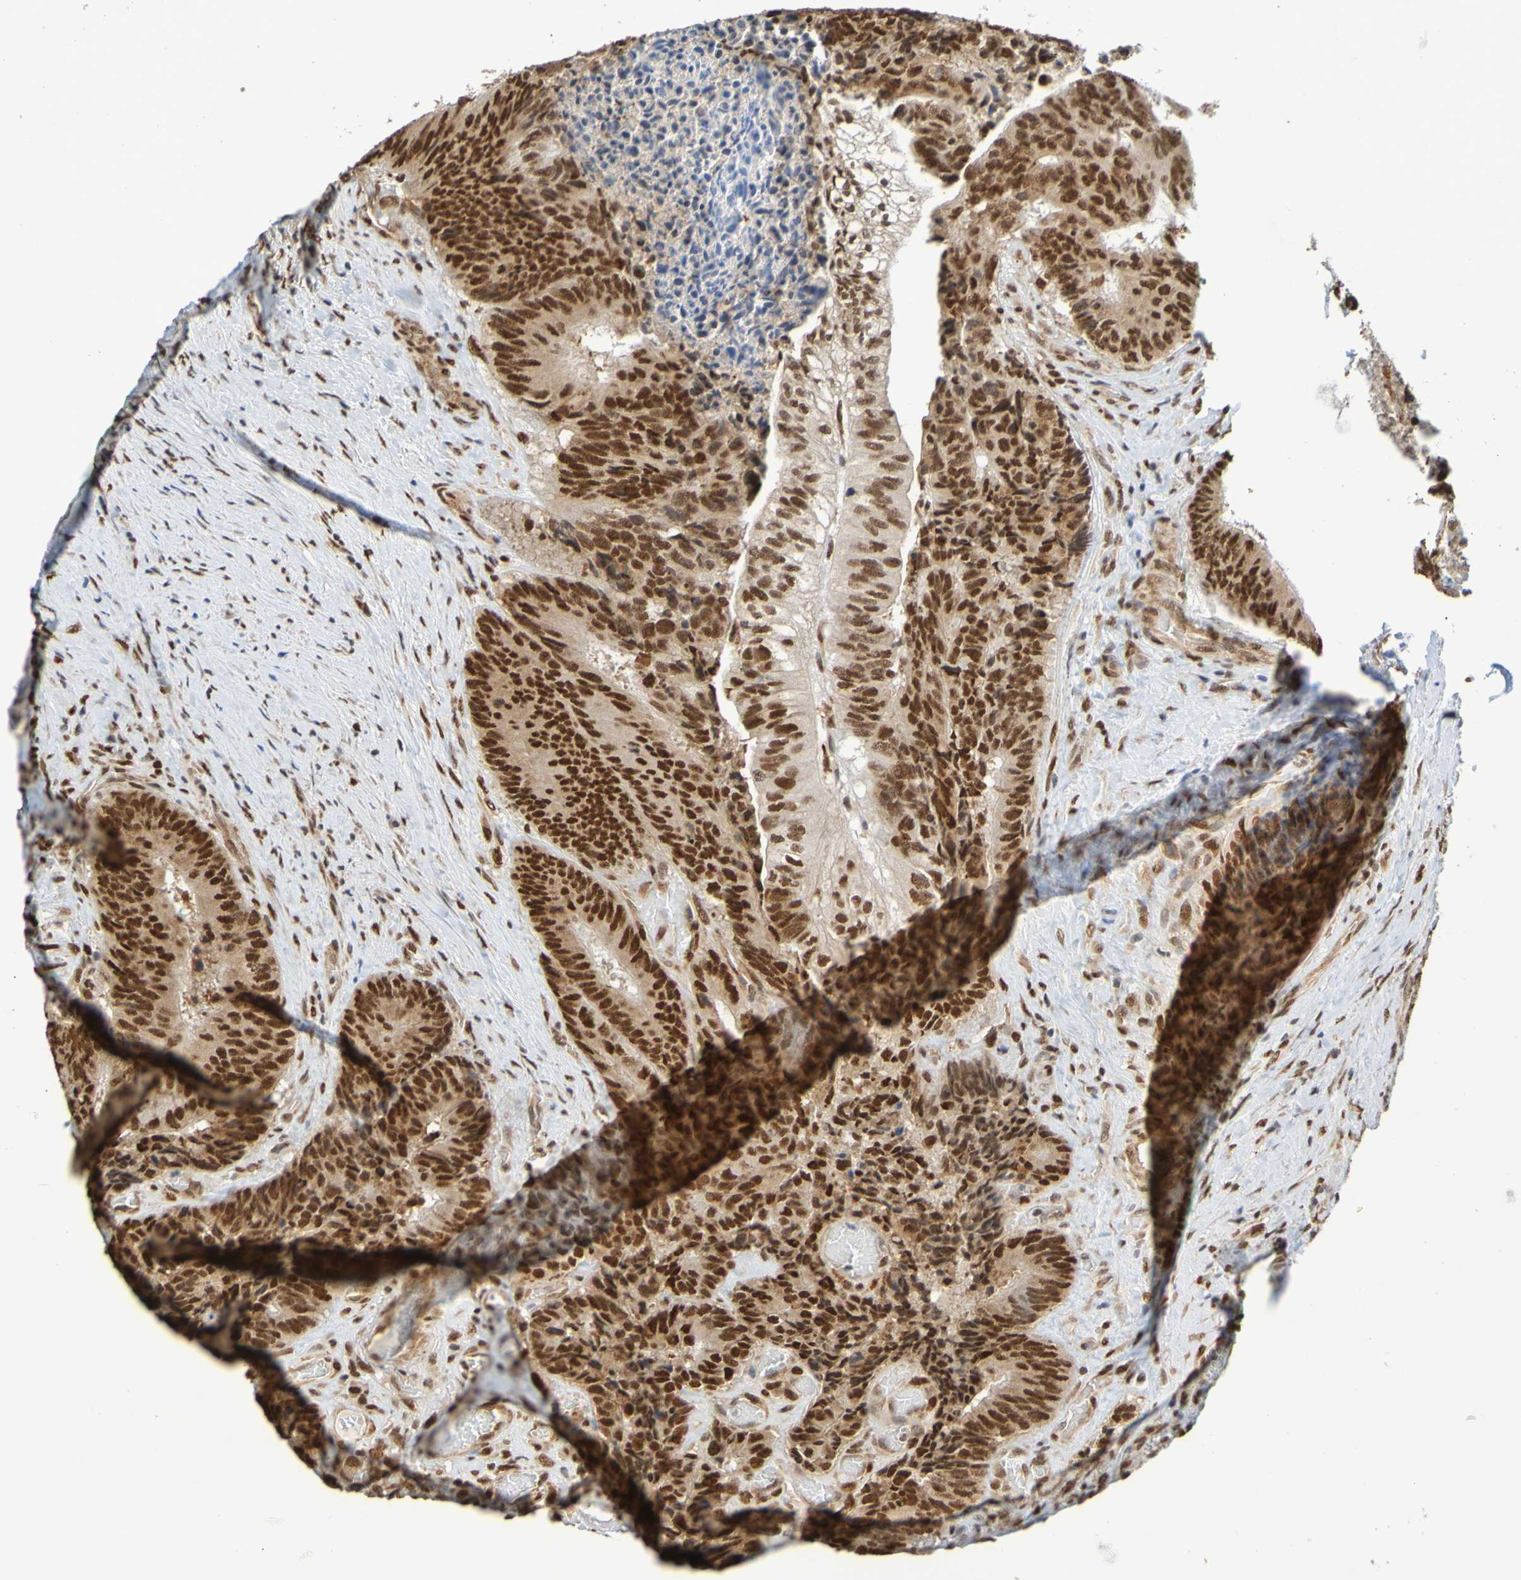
{"staining": {"intensity": "strong", "quantity": ">75%", "location": "nuclear"}, "tissue": "colorectal cancer", "cell_type": "Tumor cells", "image_type": "cancer", "snomed": [{"axis": "morphology", "description": "Adenocarcinoma, NOS"}, {"axis": "topography", "description": "Rectum"}], "caption": "A brown stain shows strong nuclear positivity of a protein in human adenocarcinoma (colorectal) tumor cells.", "gene": "HDAC2", "patient": {"sex": "male", "age": 72}}